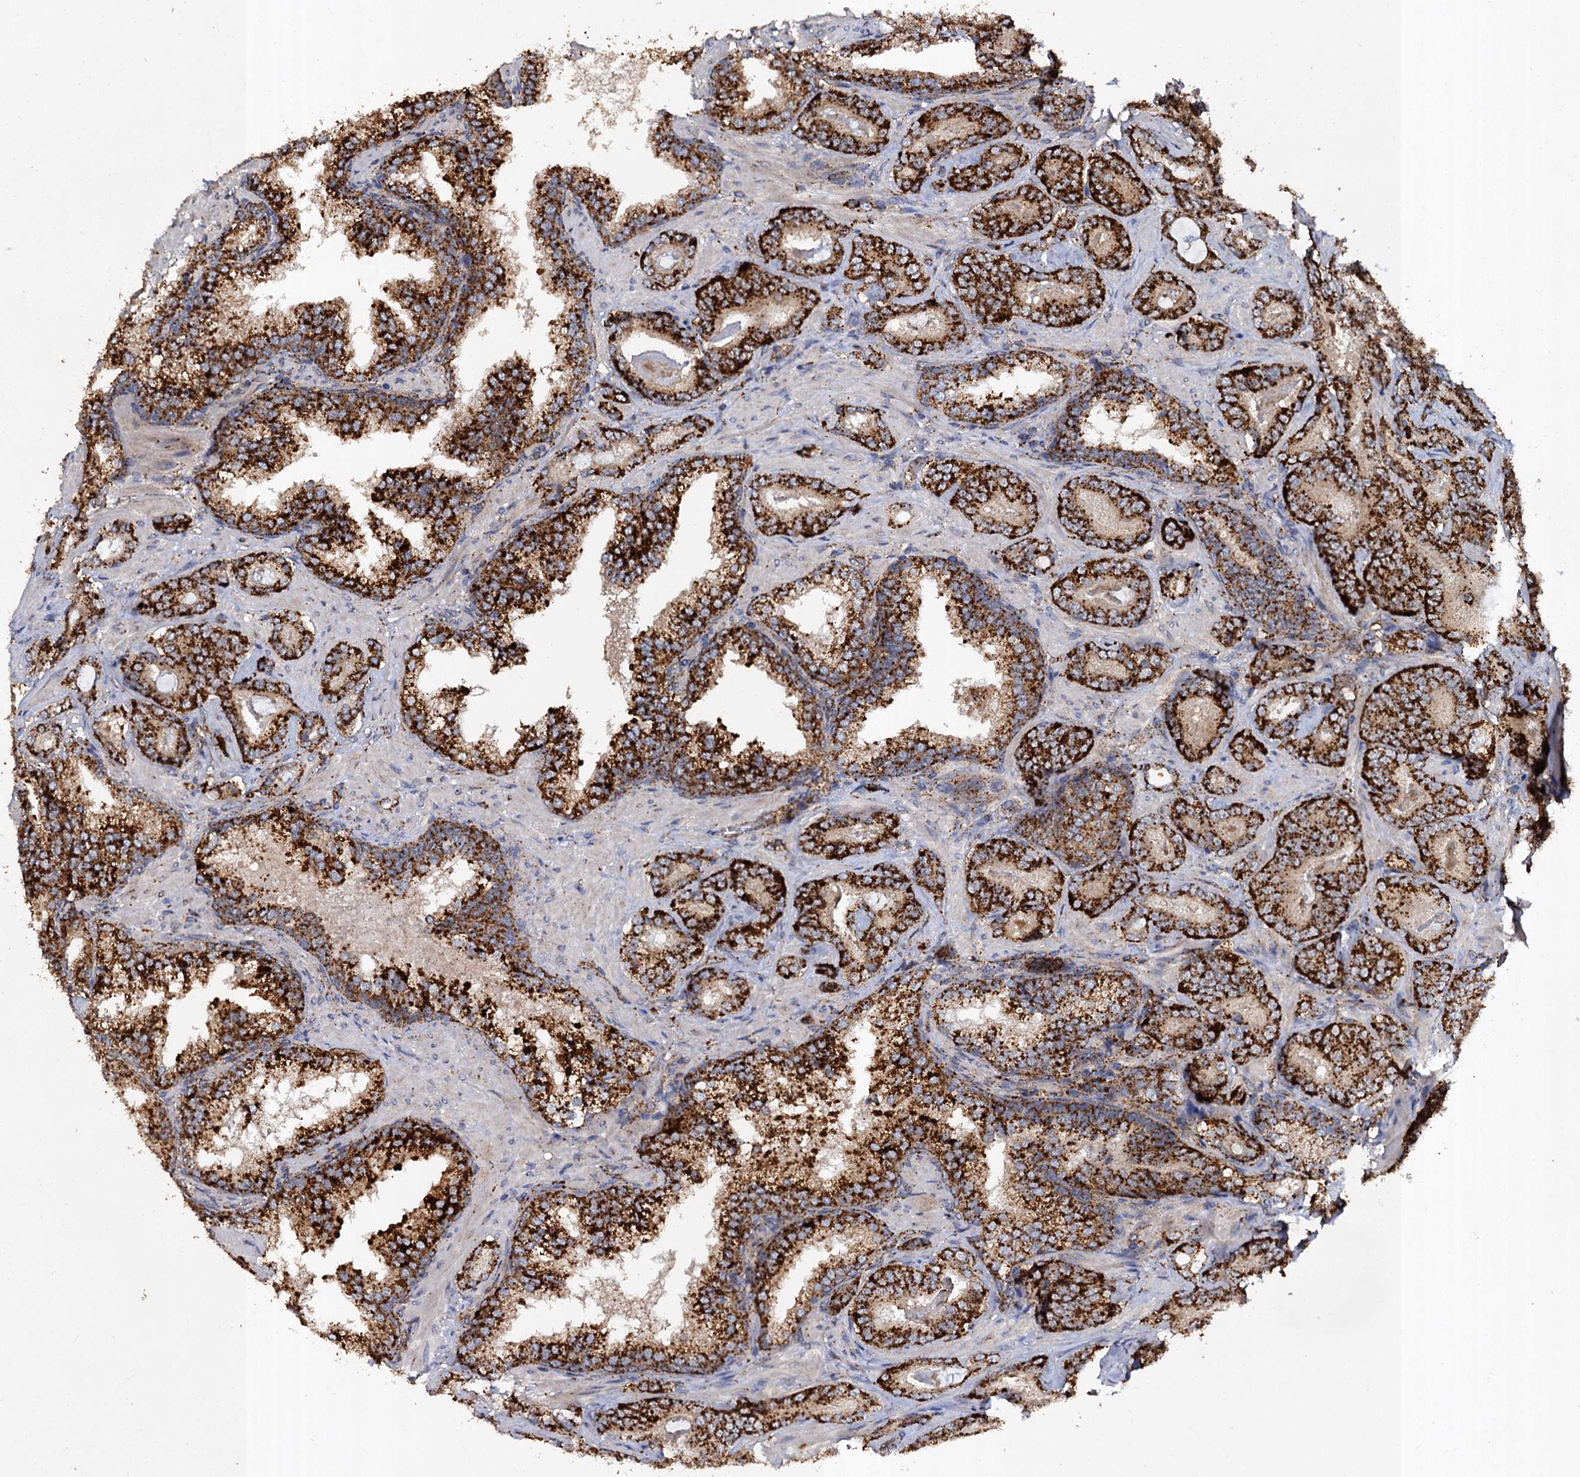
{"staining": {"intensity": "strong", "quantity": ">75%", "location": "cytoplasmic/membranous"}, "tissue": "prostate cancer", "cell_type": "Tumor cells", "image_type": "cancer", "snomed": [{"axis": "morphology", "description": "Adenocarcinoma, Low grade"}, {"axis": "topography", "description": "Prostate"}], "caption": "An image of low-grade adenocarcinoma (prostate) stained for a protein displays strong cytoplasmic/membranous brown staining in tumor cells.", "gene": "GBA1", "patient": {"sex": "male", "age": 60}}